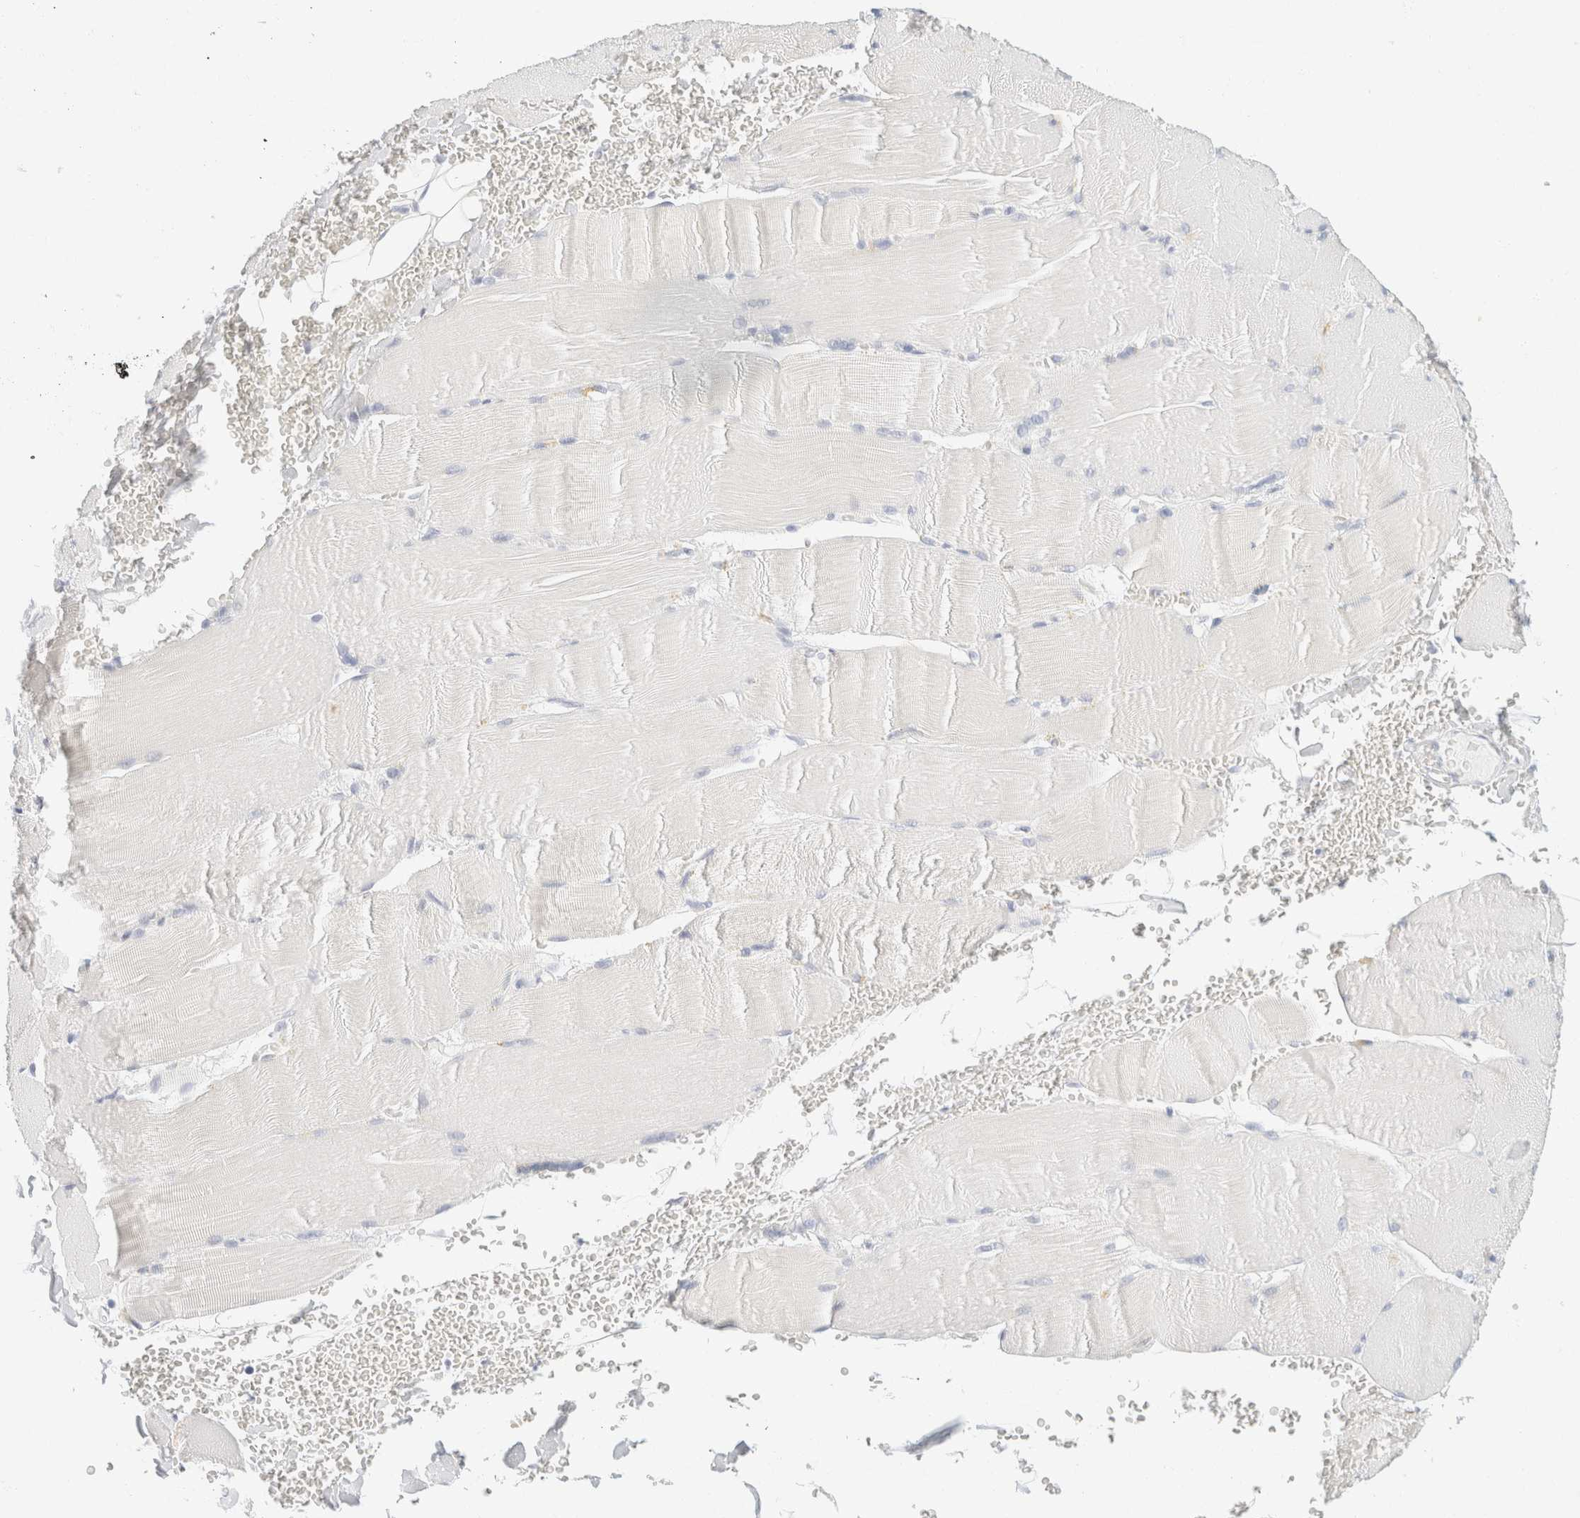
{"staining": {"intensity": "negative", "quantity": "none", "location": "none"}, "tissue": "skeletal muscle", "cell_type": "Myocytes", "image_type": "normal", "snomed": [{"axis": "morphology", "description": "Normal tissue, NOS"}, {"axis": "topography", "description": "Skin"}, {"axis": "topography", "description": "Skeletal muscle"}], "caption": "Immunohistochemical staining of normal skeletal muscle shows no significant positivity in myocytes. Nuclei are stained in blue.", "gene": "KRT20", "patient": {"sex": "male", "age": 83}}